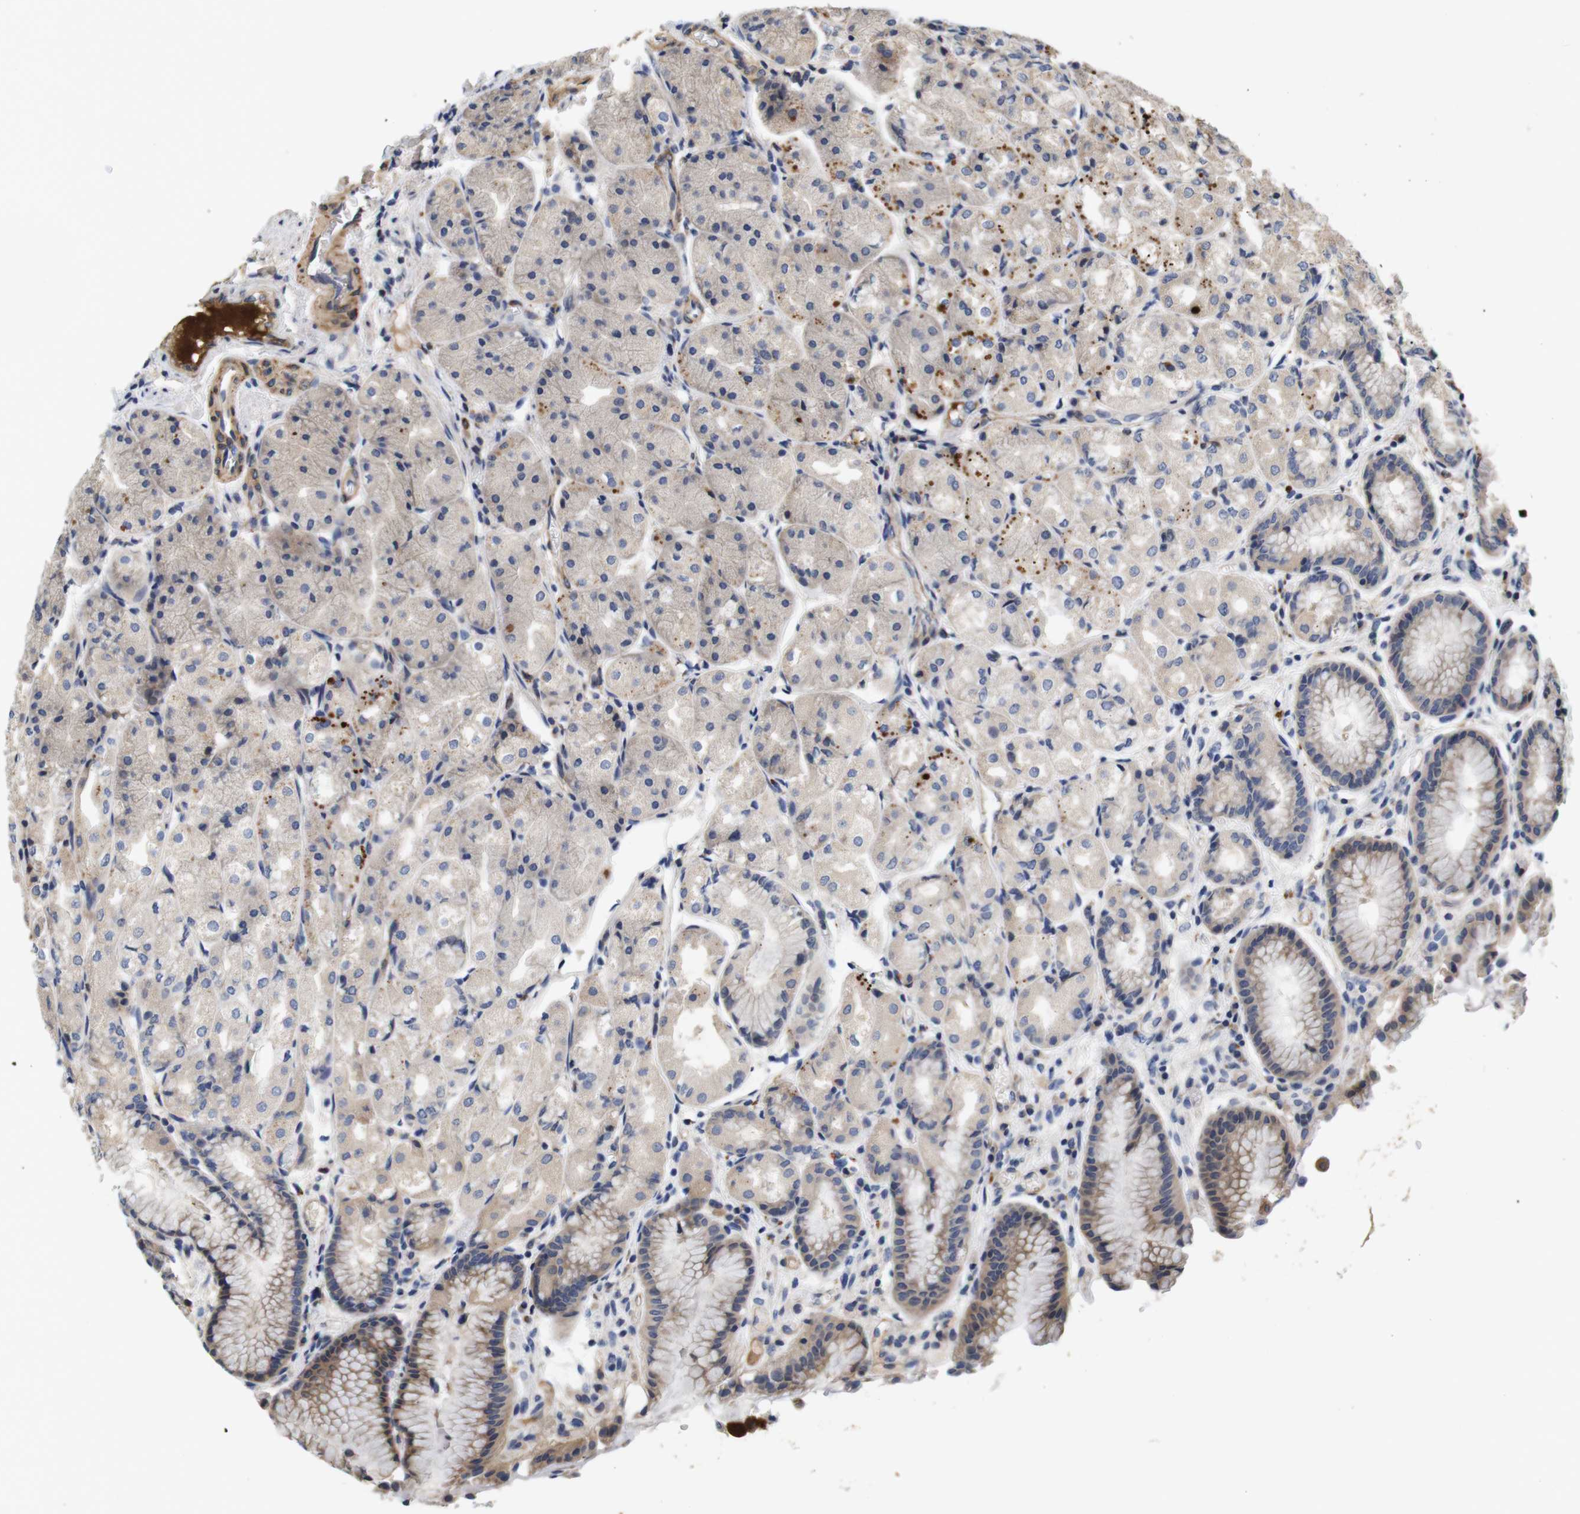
{"staining": {"intensity": "moderate", "quantity": "<25%", "location": "cytoplasmic/membranous"}, "tissue": "stomach", "cell_type": "Glandular cells", "image_type": "normal", "snomed": [{"axis": "morphology", "description": "Normal tissue, NOS"}, {"axis": "topography", "description": "Stomach, upper"}], "caption": "Immunohistochemical staining of unremarkable human stomach shows moderate cytoplasmic/membranous protein staining in about <25% of glandular cells. The staining is performed using DAB (3,3'-diaminobenzidine) brown chromogen to label protein expression. The nuclei are counter-stained blue using hematoxylin.", "gene": "SPRY3", "patient": {"sex": "male", "age": 72}}